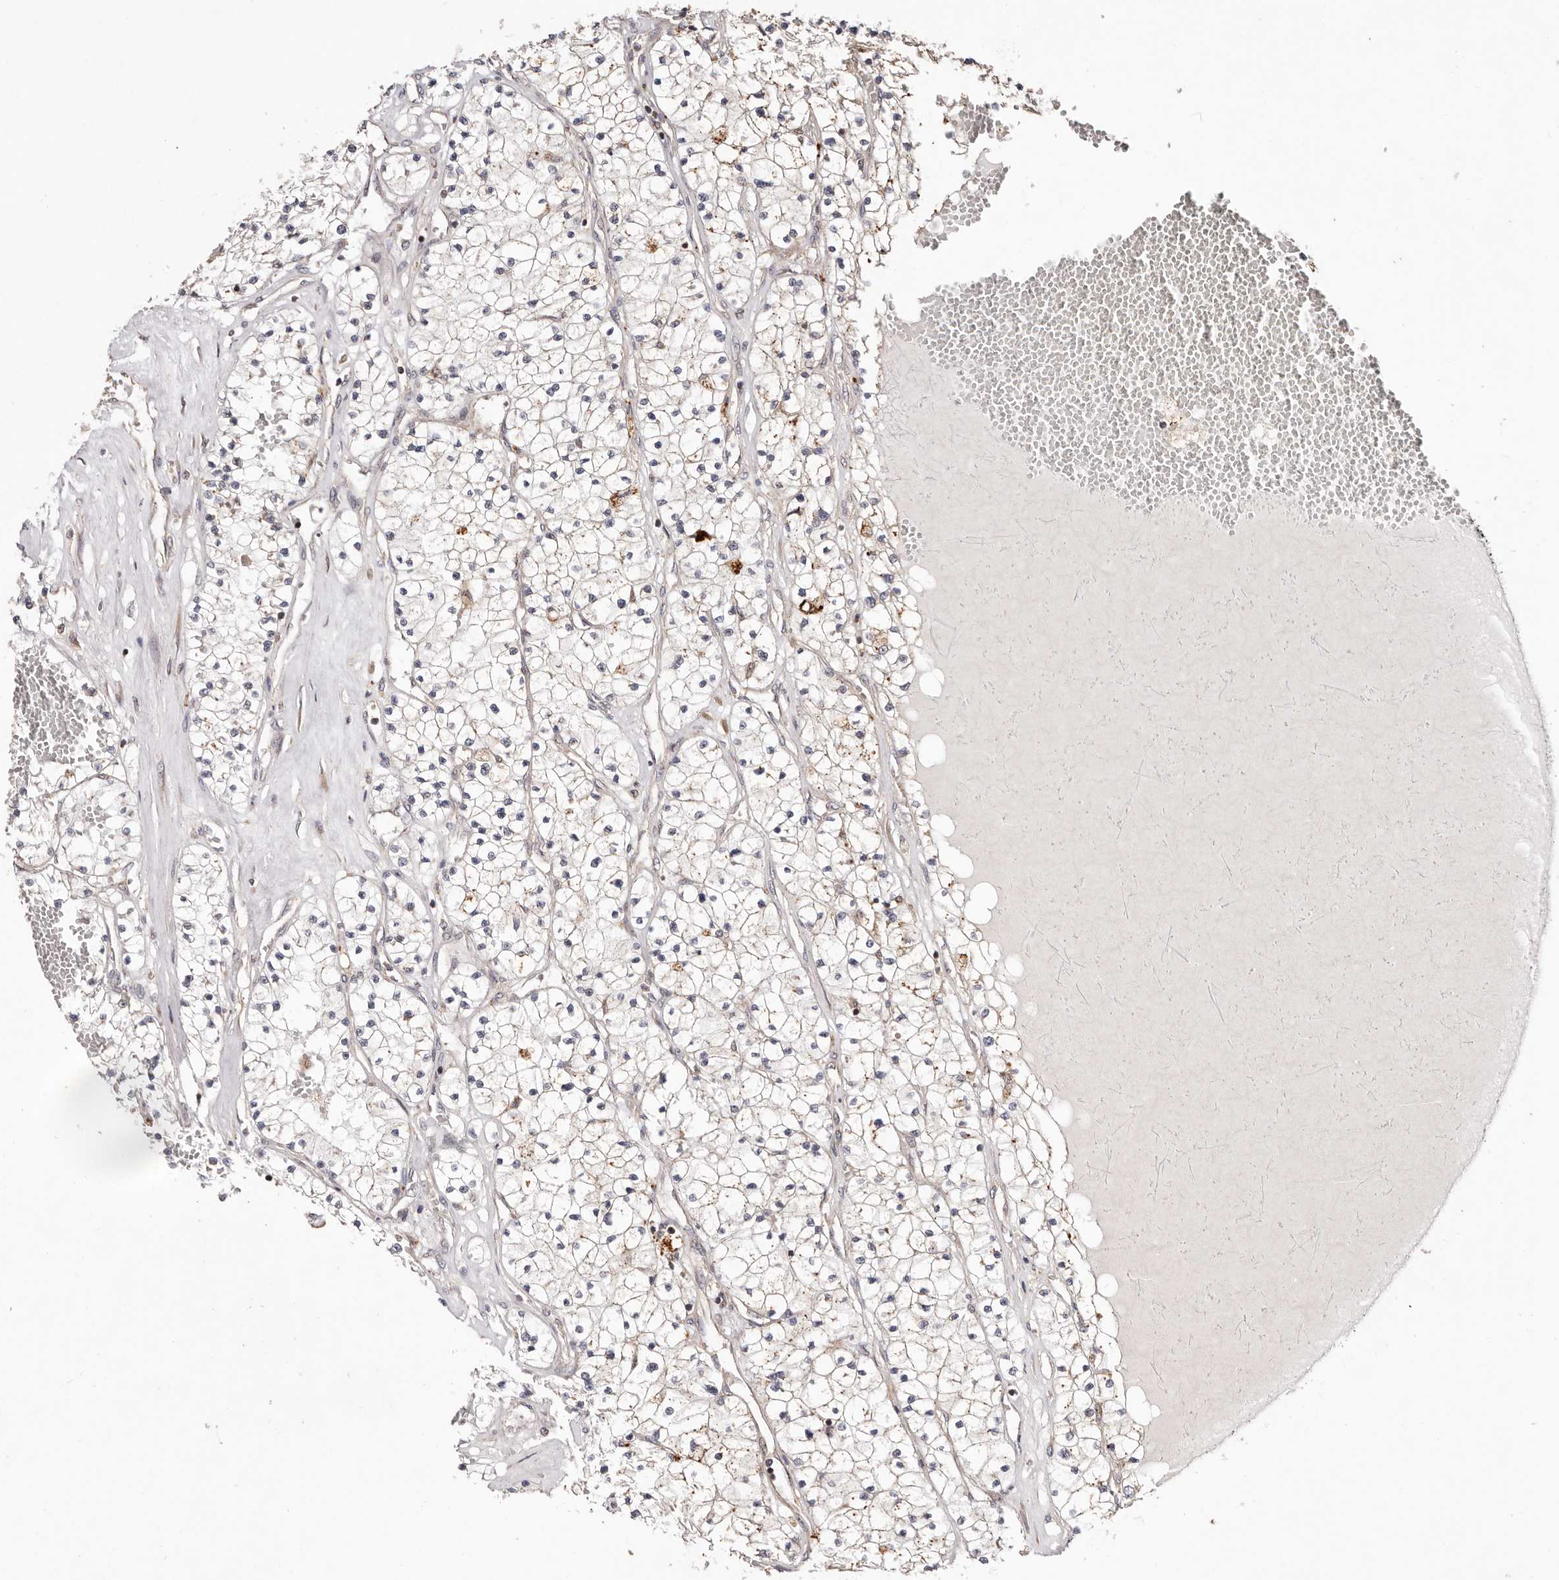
{"staining": {"intensity": "weak", "quantity": "<25%", "location": "cytoplasmic/membranous"}, "tissue": "renal cancer", "cell_type": "Tumor cells", "image_type": "cancer", "snomed": [{"axis": "morphology", "description": "Normal tissue, NOS"}, {"axis": "morphology", "description": "Adenocarcinoma, NOS"}, {"axis": "topography", "description": "Kidney"}], "caption": "Immunohistochemistry (IHC) of human renal cancer reveals no staining in tumor cells.", "gene": "USP33", "patient": {"sex": "male", "age": 68}}